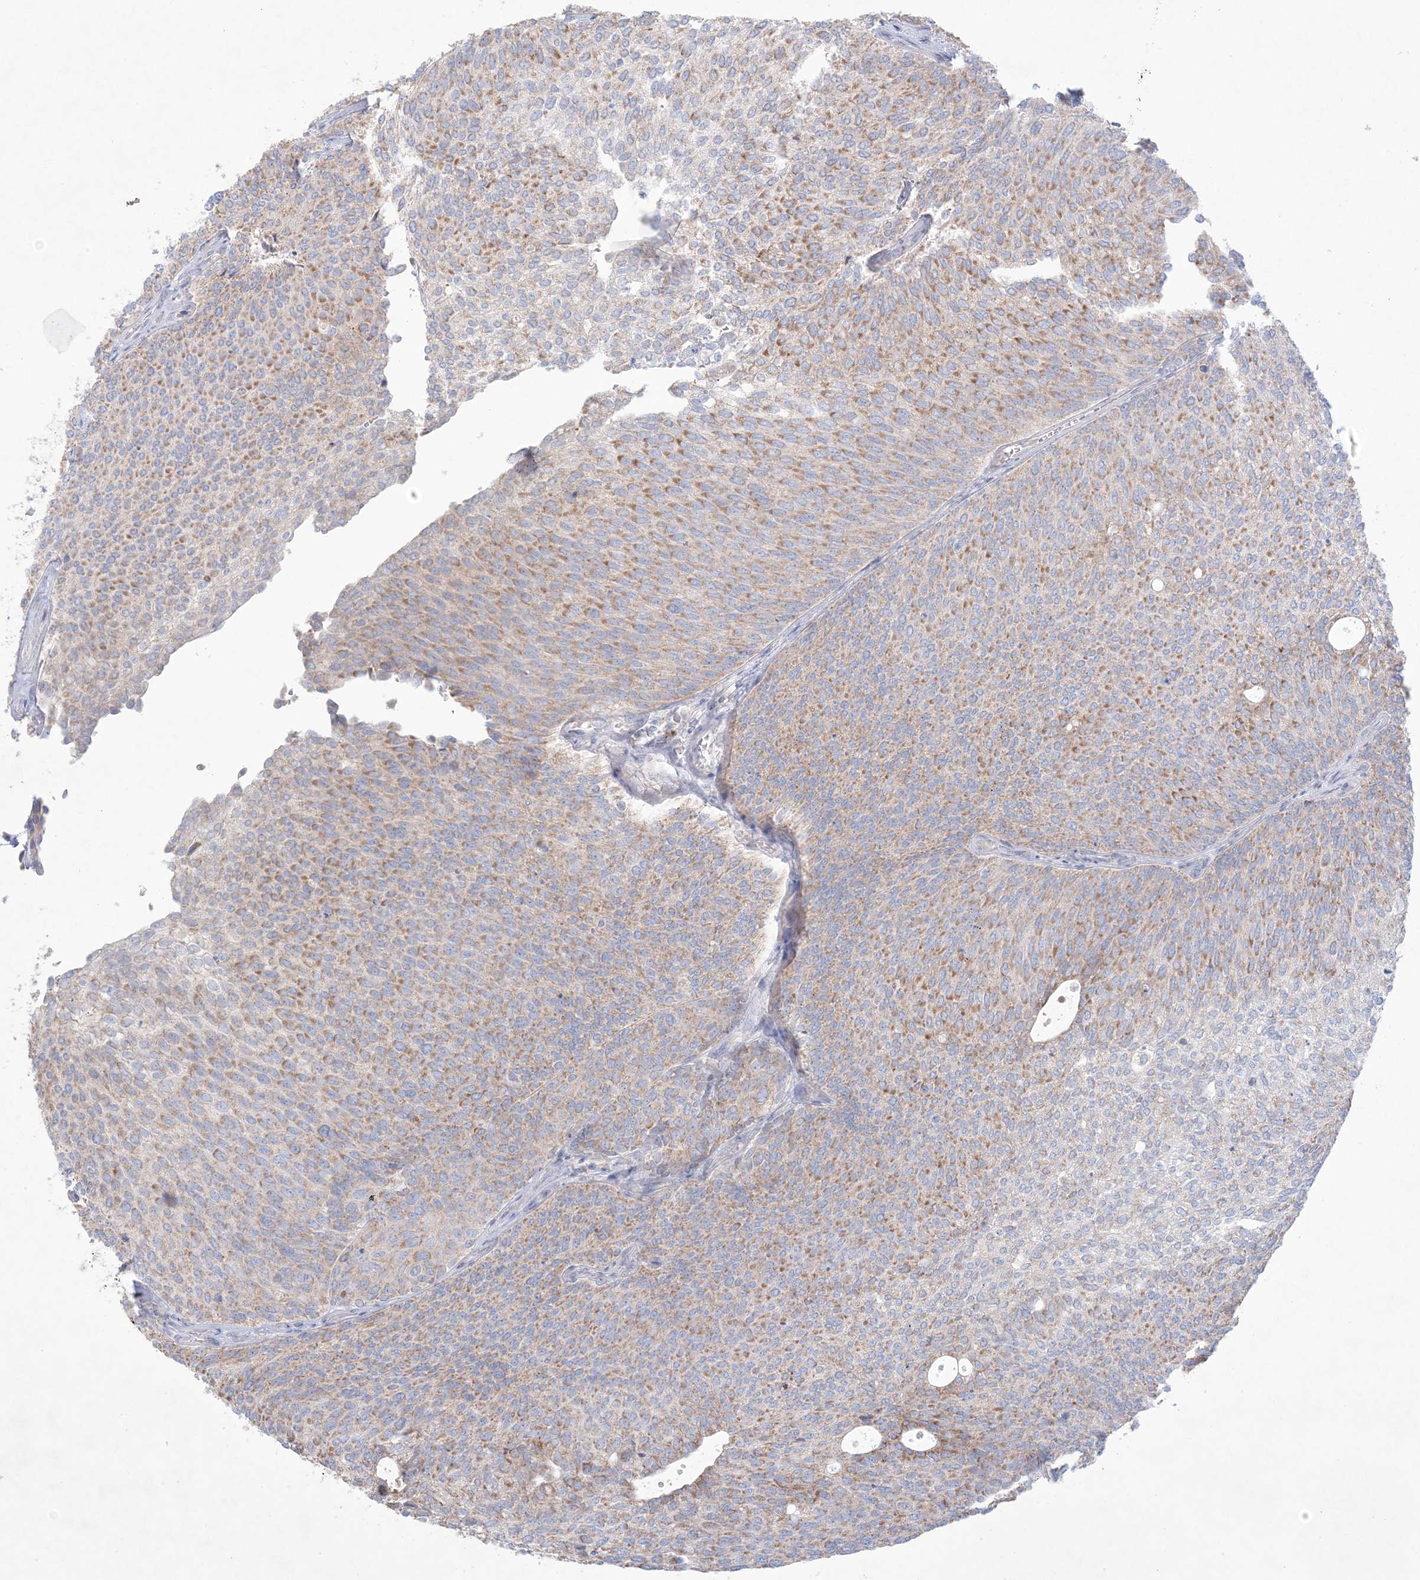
{"staining": {"intensity": "moderate", "quantity": "25%-75%", "location": "cytoplasmic/membranous"}, "tissue": "urothelial cancer", "cell_type": "Tumor cells", "image_type": "cancer", "snomed": [{"axis": "morphology", "description": "Urothelial carcinoma, Low grade"}, {"axis": "topography", "description": "Urinary bladder"}], "caption": "A brown stain shows moderate cytoplasmic/membranous staining of a protein in low-grade urothelial carcinoma tumor cells.", "gene": "KCTD6", "patient": {"sex": "female", "age": 79}}